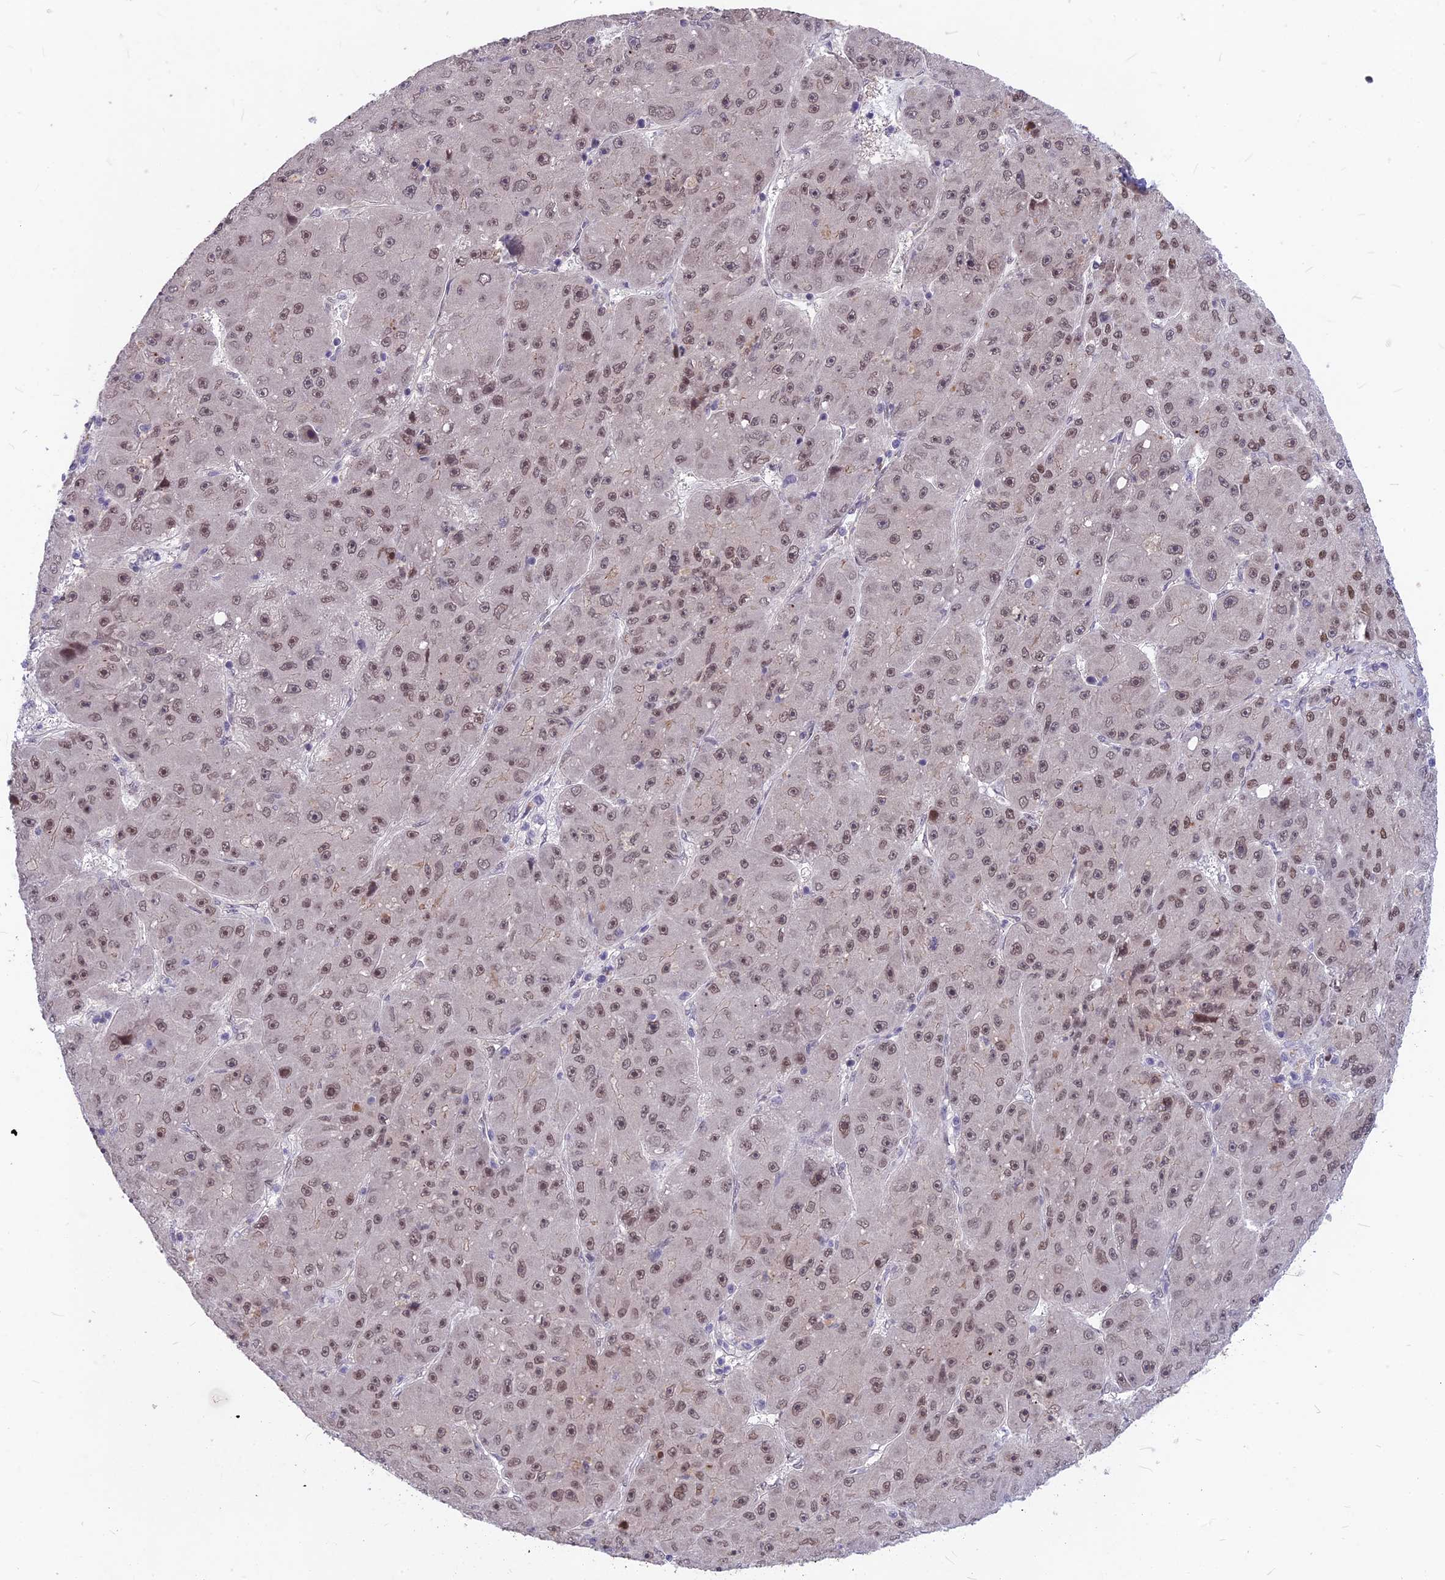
{"staining": {"intensity": "weak", "quantity": ">75%", "location": "nuclear"}, "tissue": "liver cancer", "cell_type": "Tumor cells", "image_type": "cancer", "snomed": [{"axis": "morphology", "description": "Carcinoma, Hepatocellular, NOS"}, {"axis": "topography", "description": "Liver"}], "caption": "Immunohistochemistry (DAB) staining of human liver hepatocellular carcinoma shows weak nuclear protein staining in about >75% of tumor cells.", "gene": "DIS3", "patient": {"sex": "male", "age": 67}}